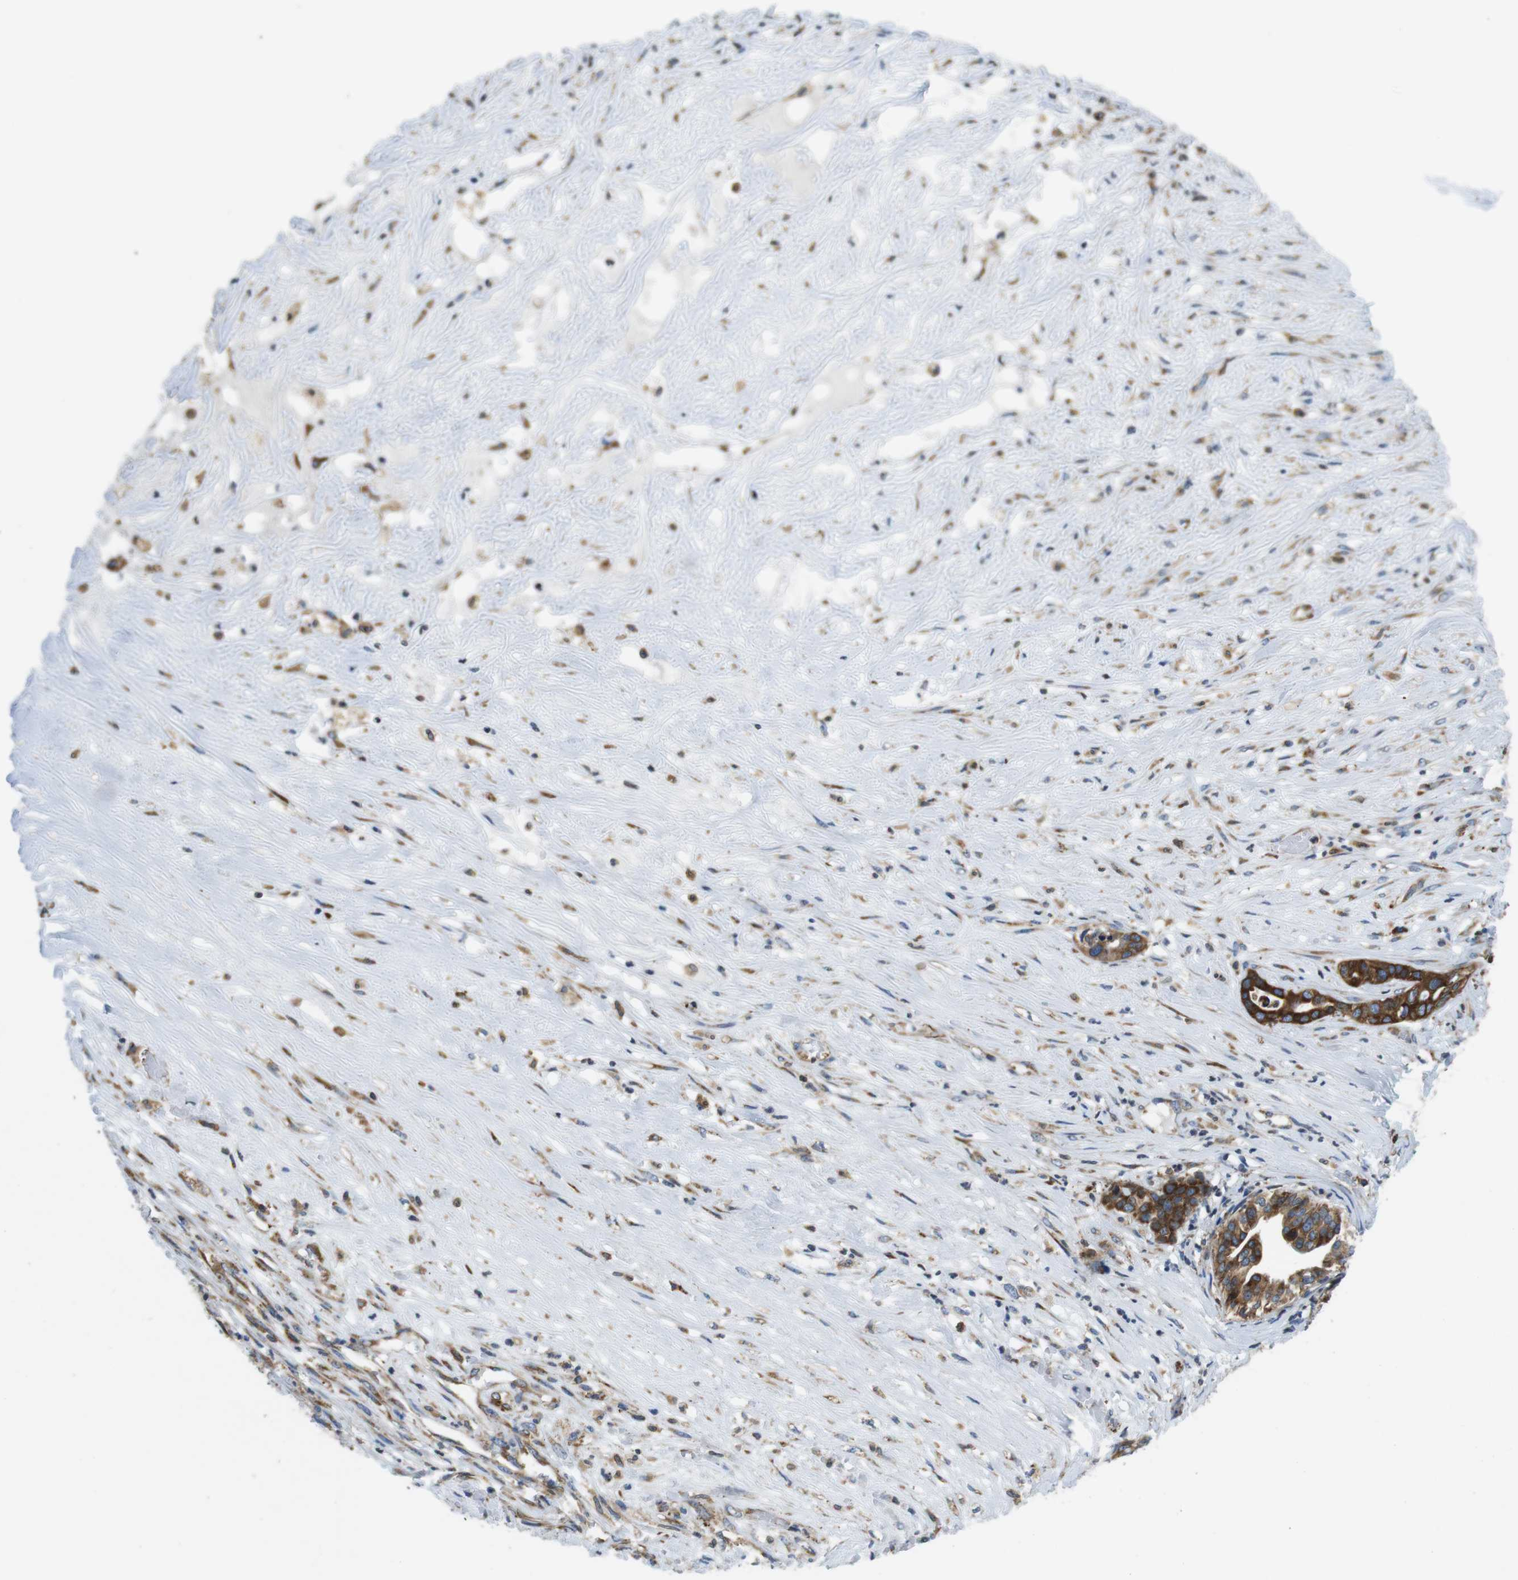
{"staining": {"intensity": "strong", "quantity": ">75%", "location": "cytoplasmic/membranous"}, "tissue": "liver cancer", "cell_type": "Tumor cells", "image_type": "cancer", "snomed": [{"axis": "morphology", "description": "Cholangiocarcinoma"}, {"axis": "topography", "description": "Liver"}], "caption": "Liver cancer (cholangiocarcinoma) was stained to show a protein in brown. There is high levels of strong cytoplasmic/membranous positivity in approximately >75% of tumor cells. (IHC, brightfield microscopy, high magnification).", "gene": "UGGT1", "patient": {"sex": "female", "age": 61}}